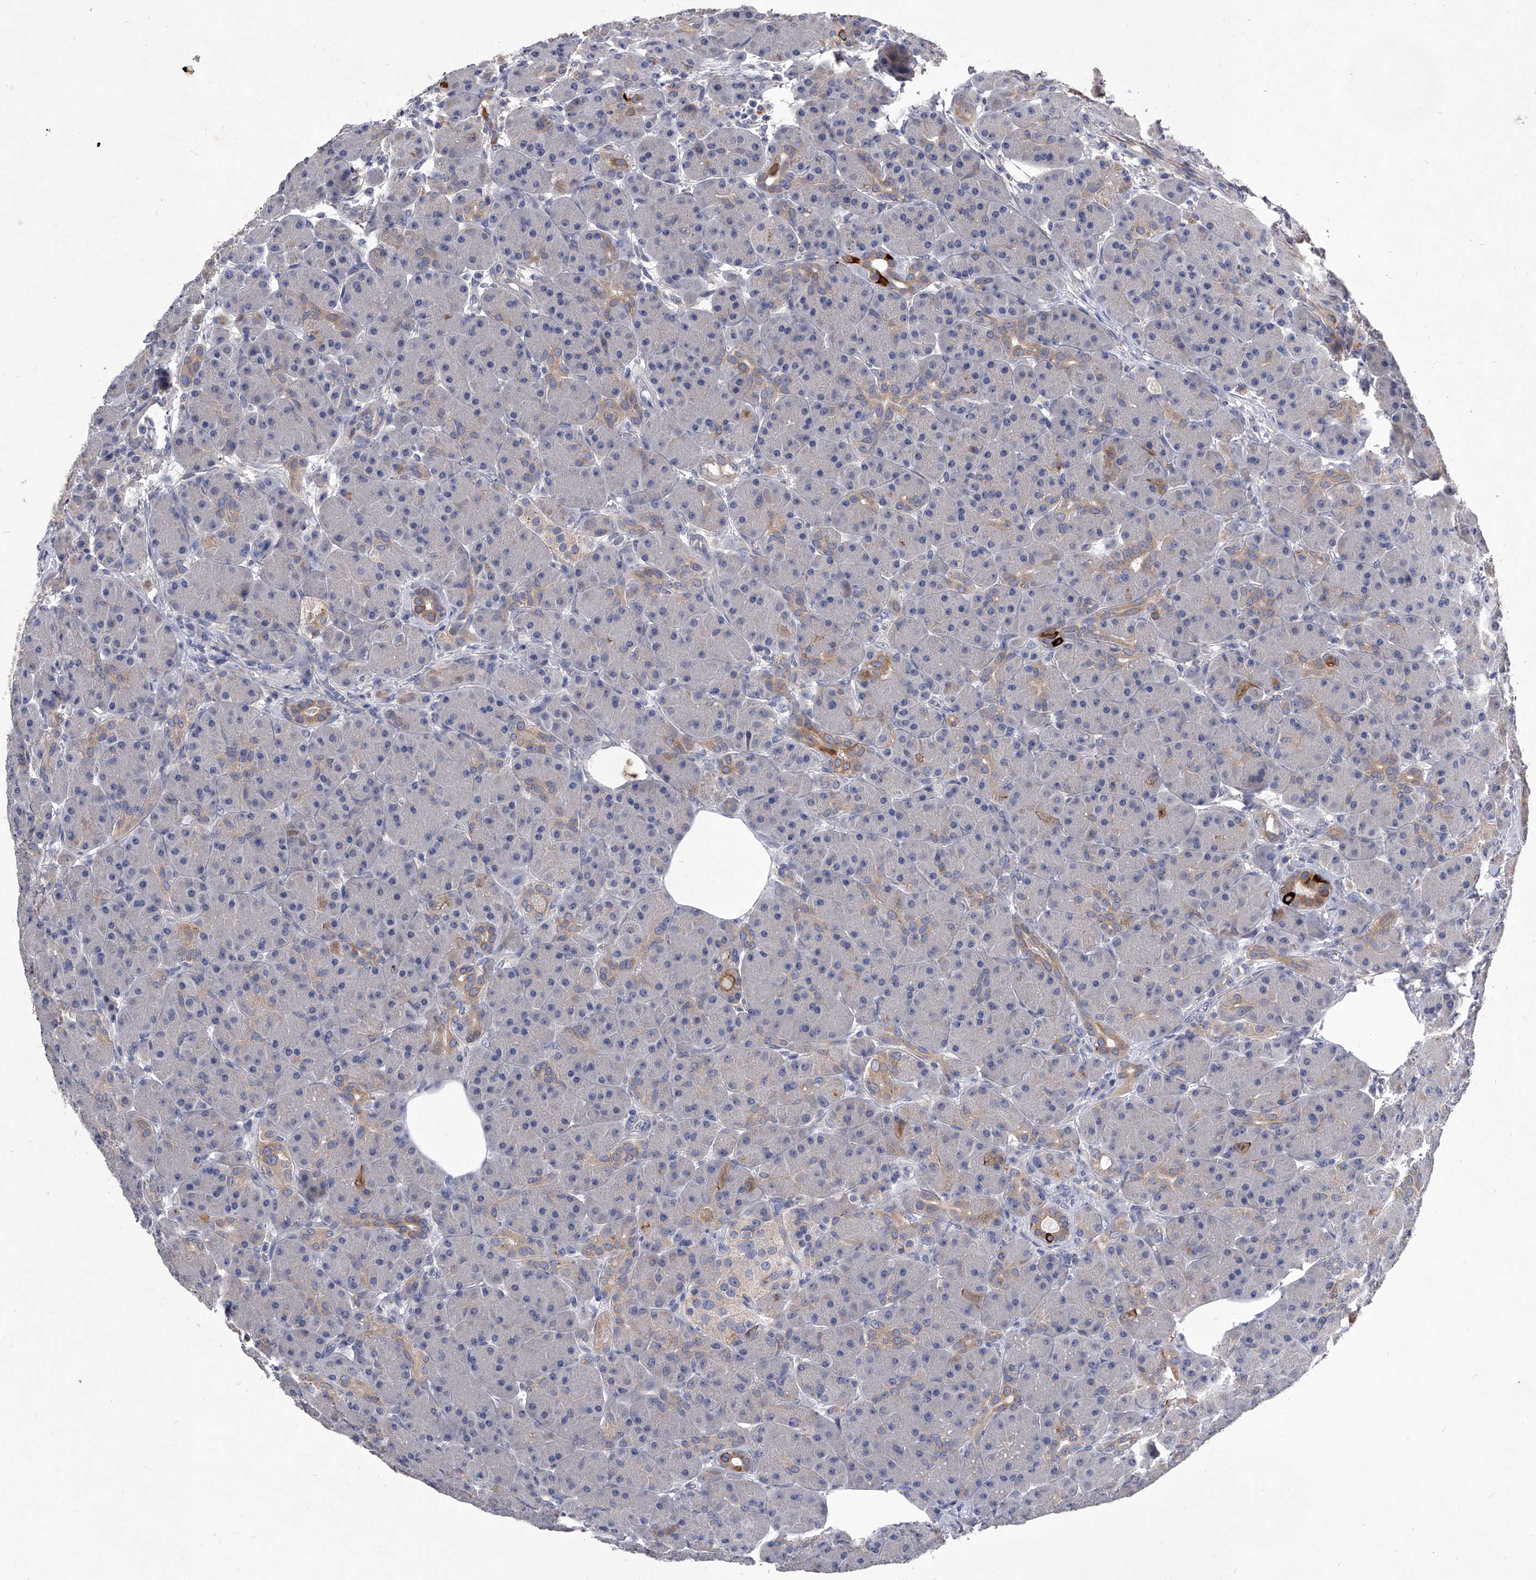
{"staining": {"intensity": "moderate", "quantity": "<25%", "location": "cytoplasmic/membranous"}, "tissue": "pancreas", "cell_type": "Exocrine glandular cells", "image_type": "normal", "snomed": [{"axis": "morphology", "description": "Normal tissue, NOS"}, {"axis": "topography", "description": "Pancreas"}], "caption": "Protein expression analysis of benign human pancreas reveals moderate cytoplasmic/membranous expression in approximately <25% of exocrine glandular cells. (brown staining indicates protein expression, while blue staining denotes nuclei).", "gene": "C5", "patient": {"sex": "male", "age": 63}}